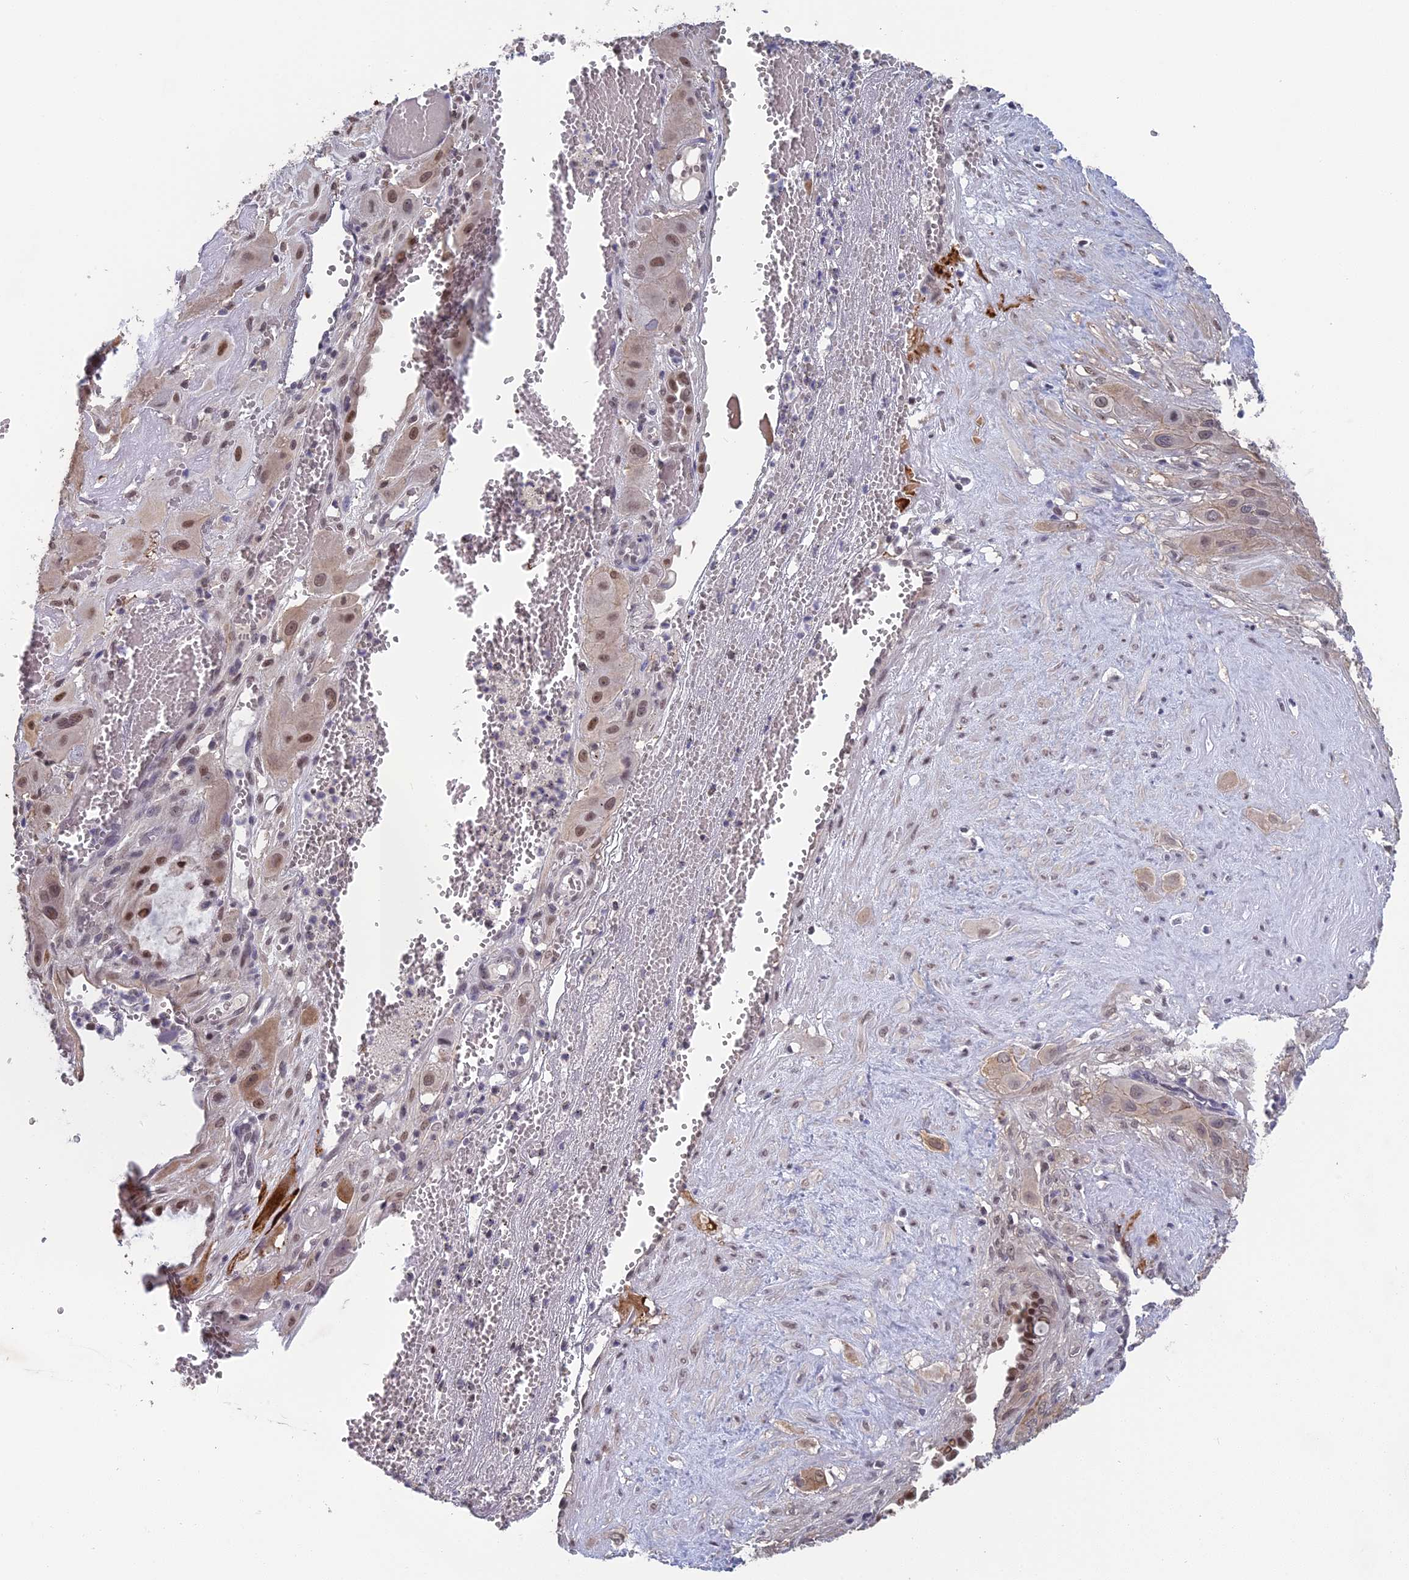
{"staining": {"intensity": "moderate", "quantity": ">75%", "location": "nuclear"}, "tissue": "cervical cancer", "cell_type": "Tumor cells", "image_type": "cancer", "snomed": [{"axis": "morphology", "description": "Squamous cell carcinoma, NOS"}, {"axis": "topography", "description": "Cervix"}], "caption": "Immunohistochemistry (IHC) image of human squamous cell carcinoma (cervical) stained for a protein (brown), which demonstrates medium levels of moderate nuclear expression in about >75% of tumor cells.", "gene": "MT-CO3", "patient": {"sex": "female", "age": 34}}